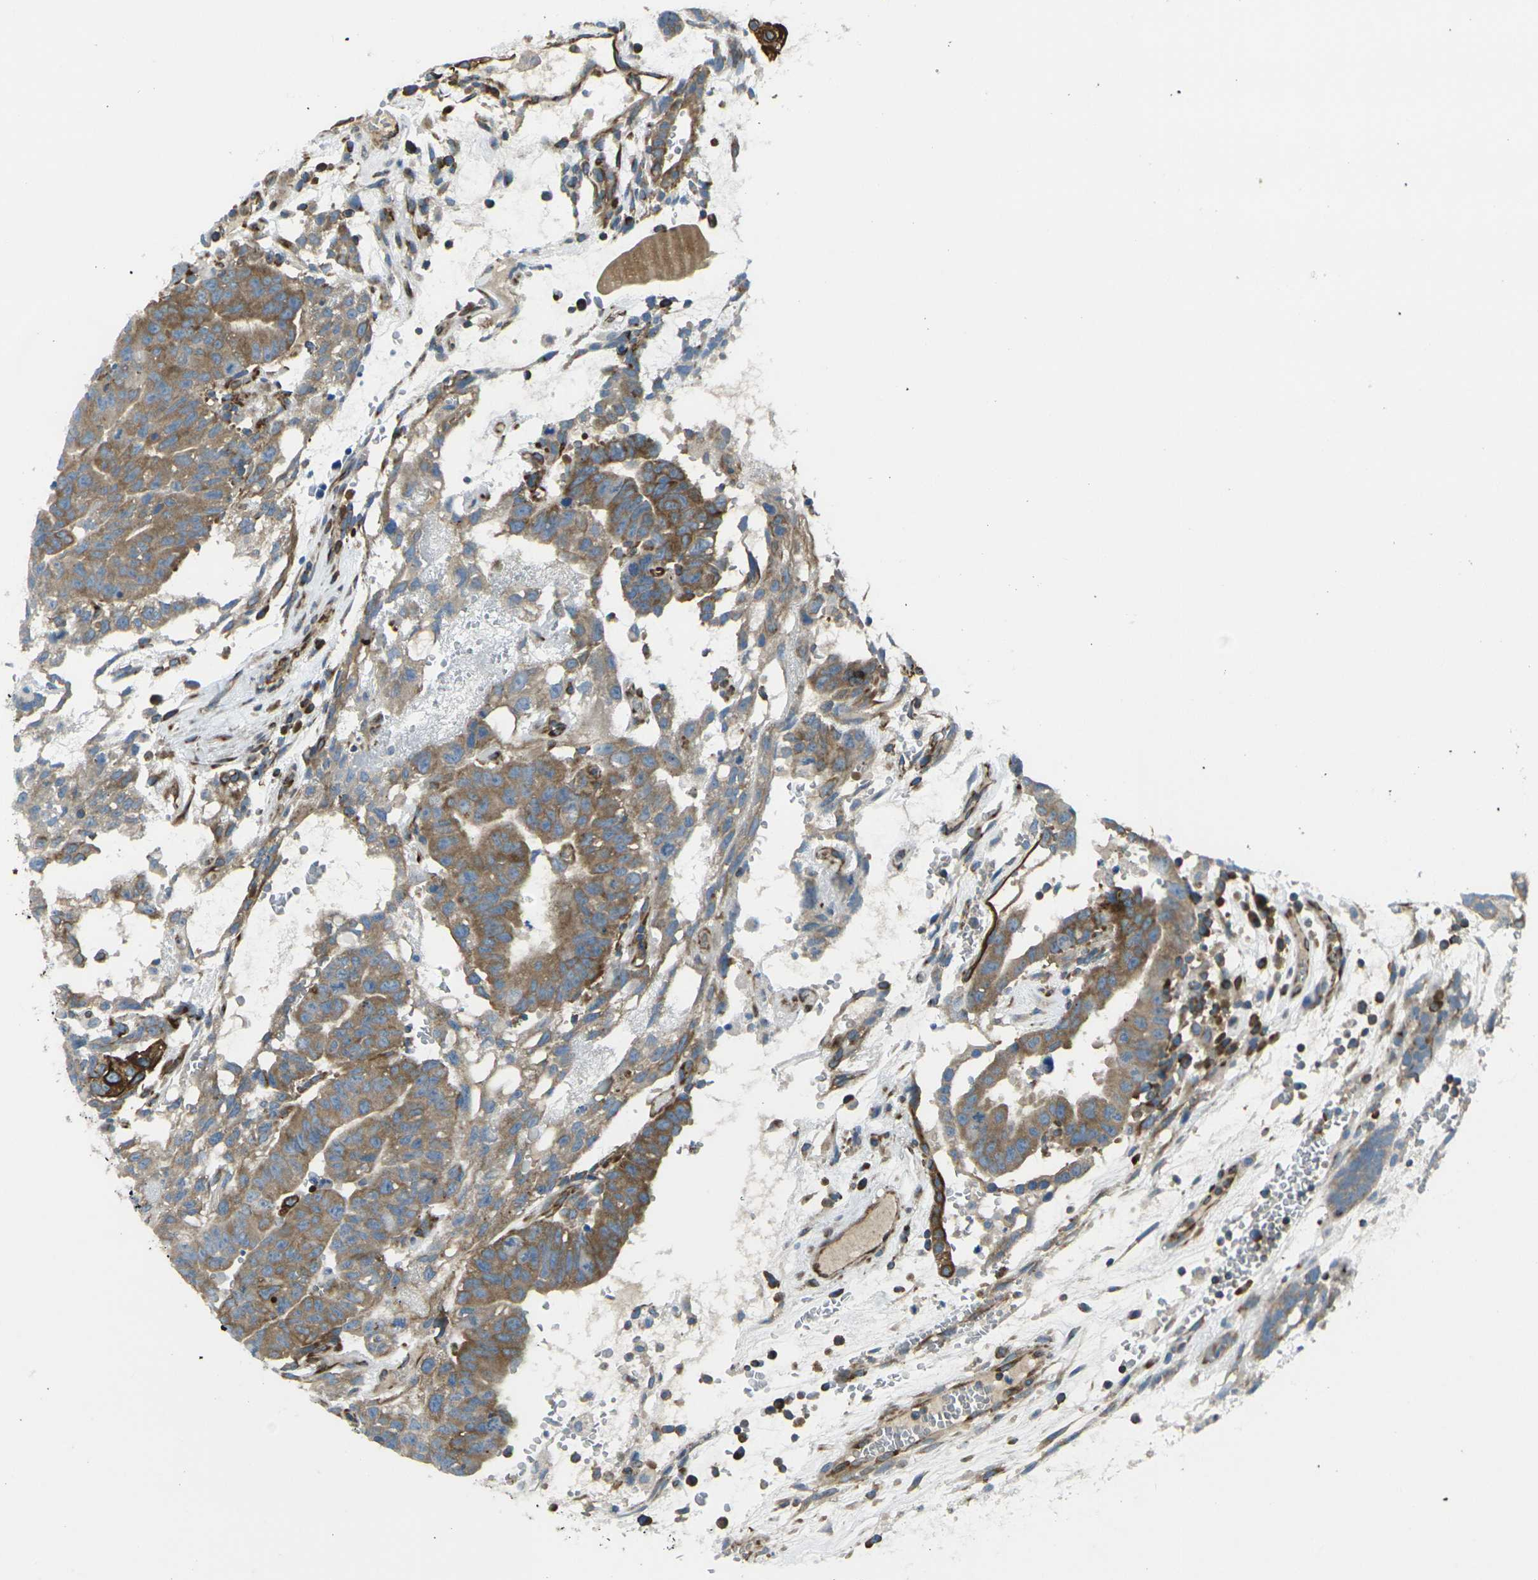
{"staining": {"intensity": "moderate", "quantity": ">75%", "location": "cytoplasmic/membranous"}, "tissue": "testis cancer", "cell_type": "Tumor cells", "image_type": "cancer", "snomed": [{"axis": "morphology", "description": "Seminoma, NOS"}, {"axis": "morphology", "description": "Carcinoma, Embryonal, NOS"}, {"axis": "topography", "description": "Testis"}], "caption": "Approximately >75% of tumor cells in testis seminoma show moderate cytoplasmic/membranous protein expression as visualized by brown immunohistochemical staining.", "gene": "CELSR2", "patient": {"sex": "male", "age": 52}}